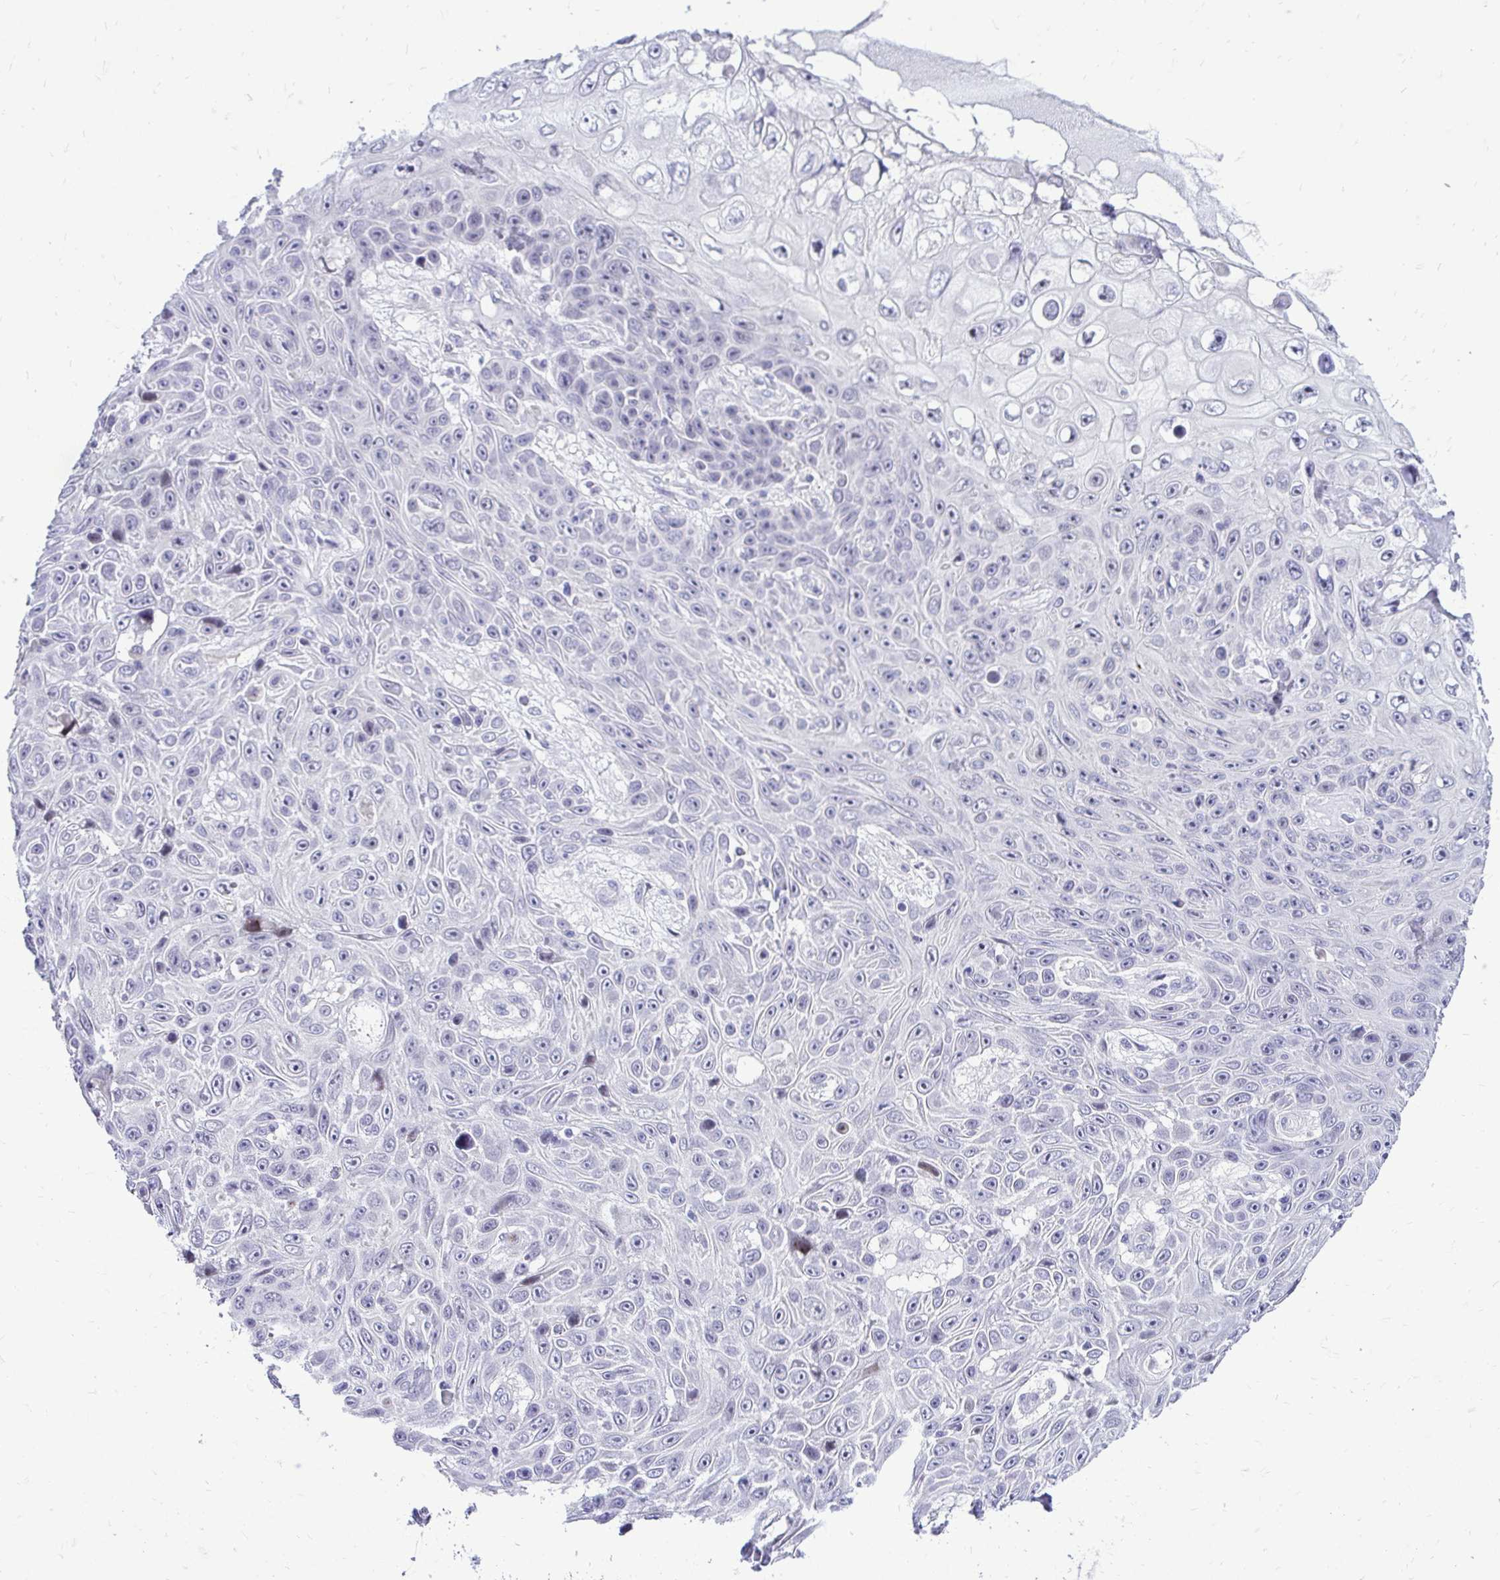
{"staining": {"intensity": "negative", "quantity": "none", "location": "none"}, "tissue": "skin cancer", "cell_type": "Tumor cells", "image_type": "cancer", "snomed": [{"axis": "morphology", "description": "Squamous cell carcinoma, NOS"}, {"axis": "topography", "description": "Skin"}], "caption": "Tumor cells show no significant protein expression in squamous cell carcinoma (skin).", "gene": "ZSWIM9", "patient": {"sex": "male", "age": 82}}